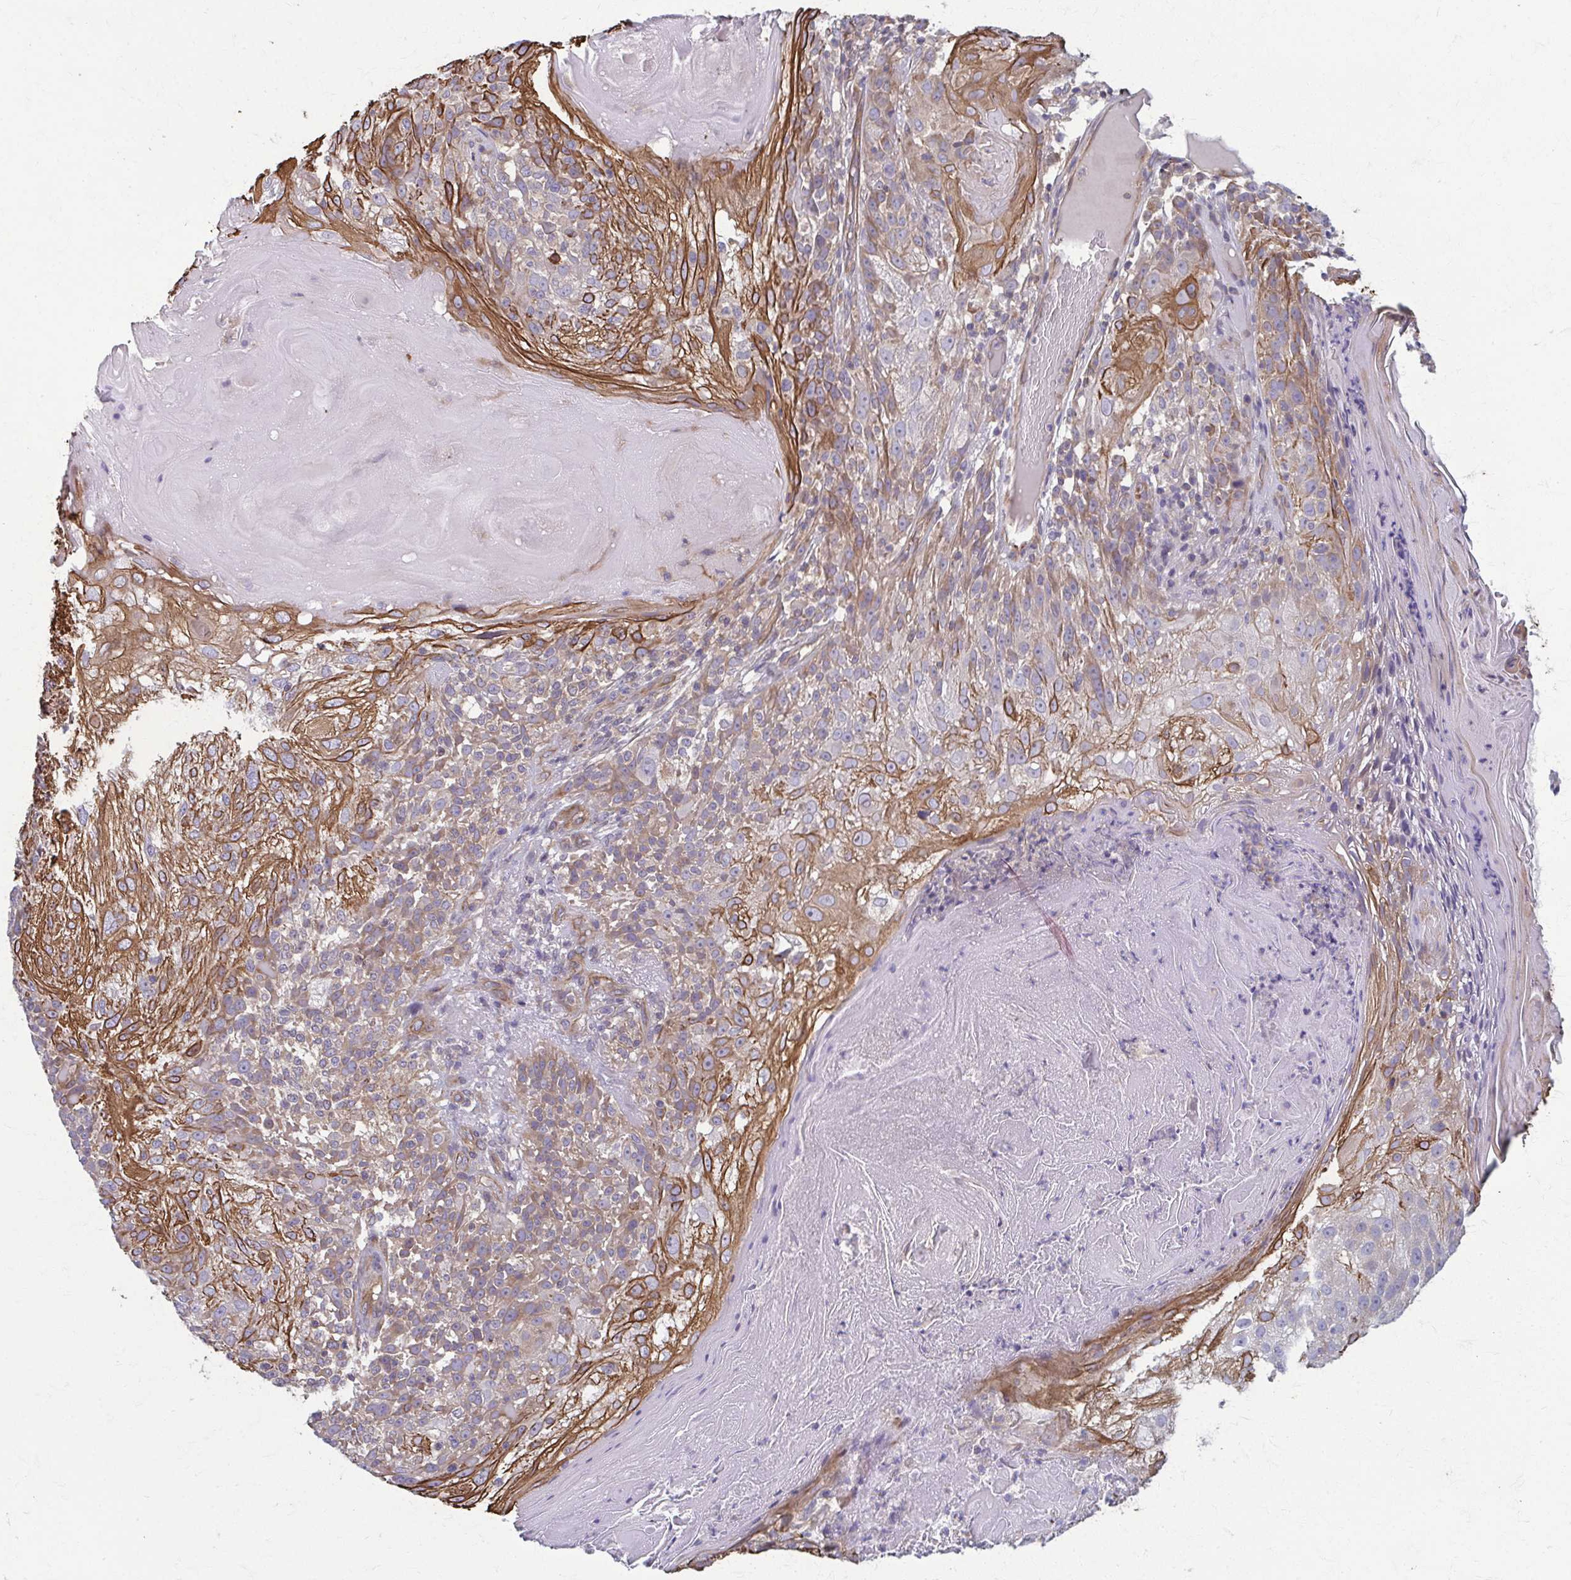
{"staining": {"intensity": "moderate", "quantity": "25%-75%", "location": "cytoplasmic/membranous"}, "tissue": "skin cancer", "cell_type": "Tumor cells", "image_type": "cancer", "snomed": [{"axis": "morphology", "description": "Normal tissue, NOS"}, {"axis": "morphology", "description": "Squamous cell carcinoma, NOS"}, {"axis": "topography", "description": "Skin"}], "caption": "A brown stain highlights moderate cytoplasmic/membranous positivity of a protein in human squamous cell carcinoma (skin) tumor cells. (IHC, brightfield microscopy, high magnification).", "gene": "EID2B", "patient": {"sex": "female", "age": 83}}